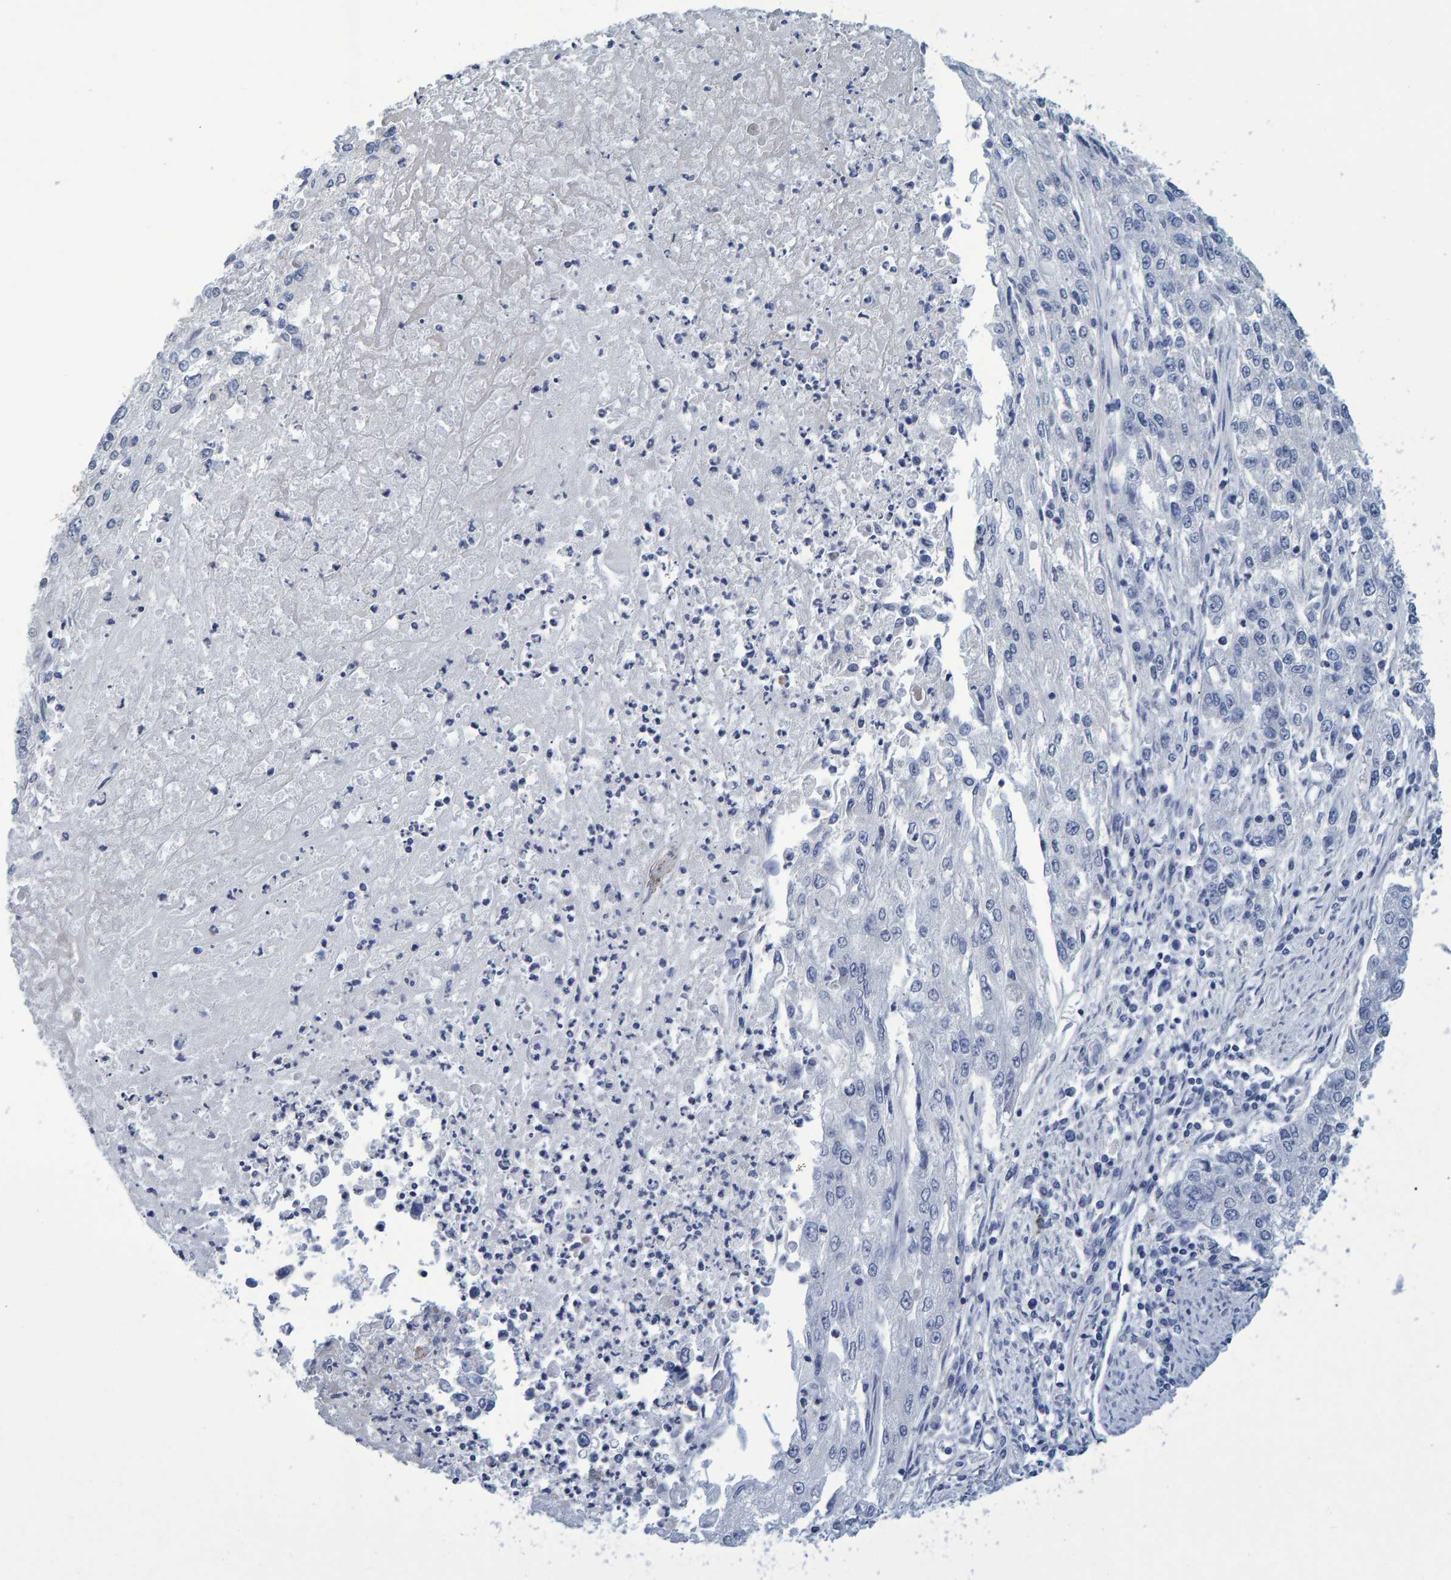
{"staining": {"intensity": "negative", "quantity": "none", "location": "none"}, "tissue": "endometrial cancer", "cell_type": "Tumor cells", "image_type": "cancer", "snomed": [{"axis": "morphology", "description": "Adenocarcinoma, NOS"}, {"axis": "topography", "description": "Endometrium"}], "caption": "This is an immunohistochemistry (IHC) histopathology image of endometrial adenocarcinoma. There is no staining in tumor cells.", "gene": "QKI", "patient": {"sex": "female", "age": 49}}